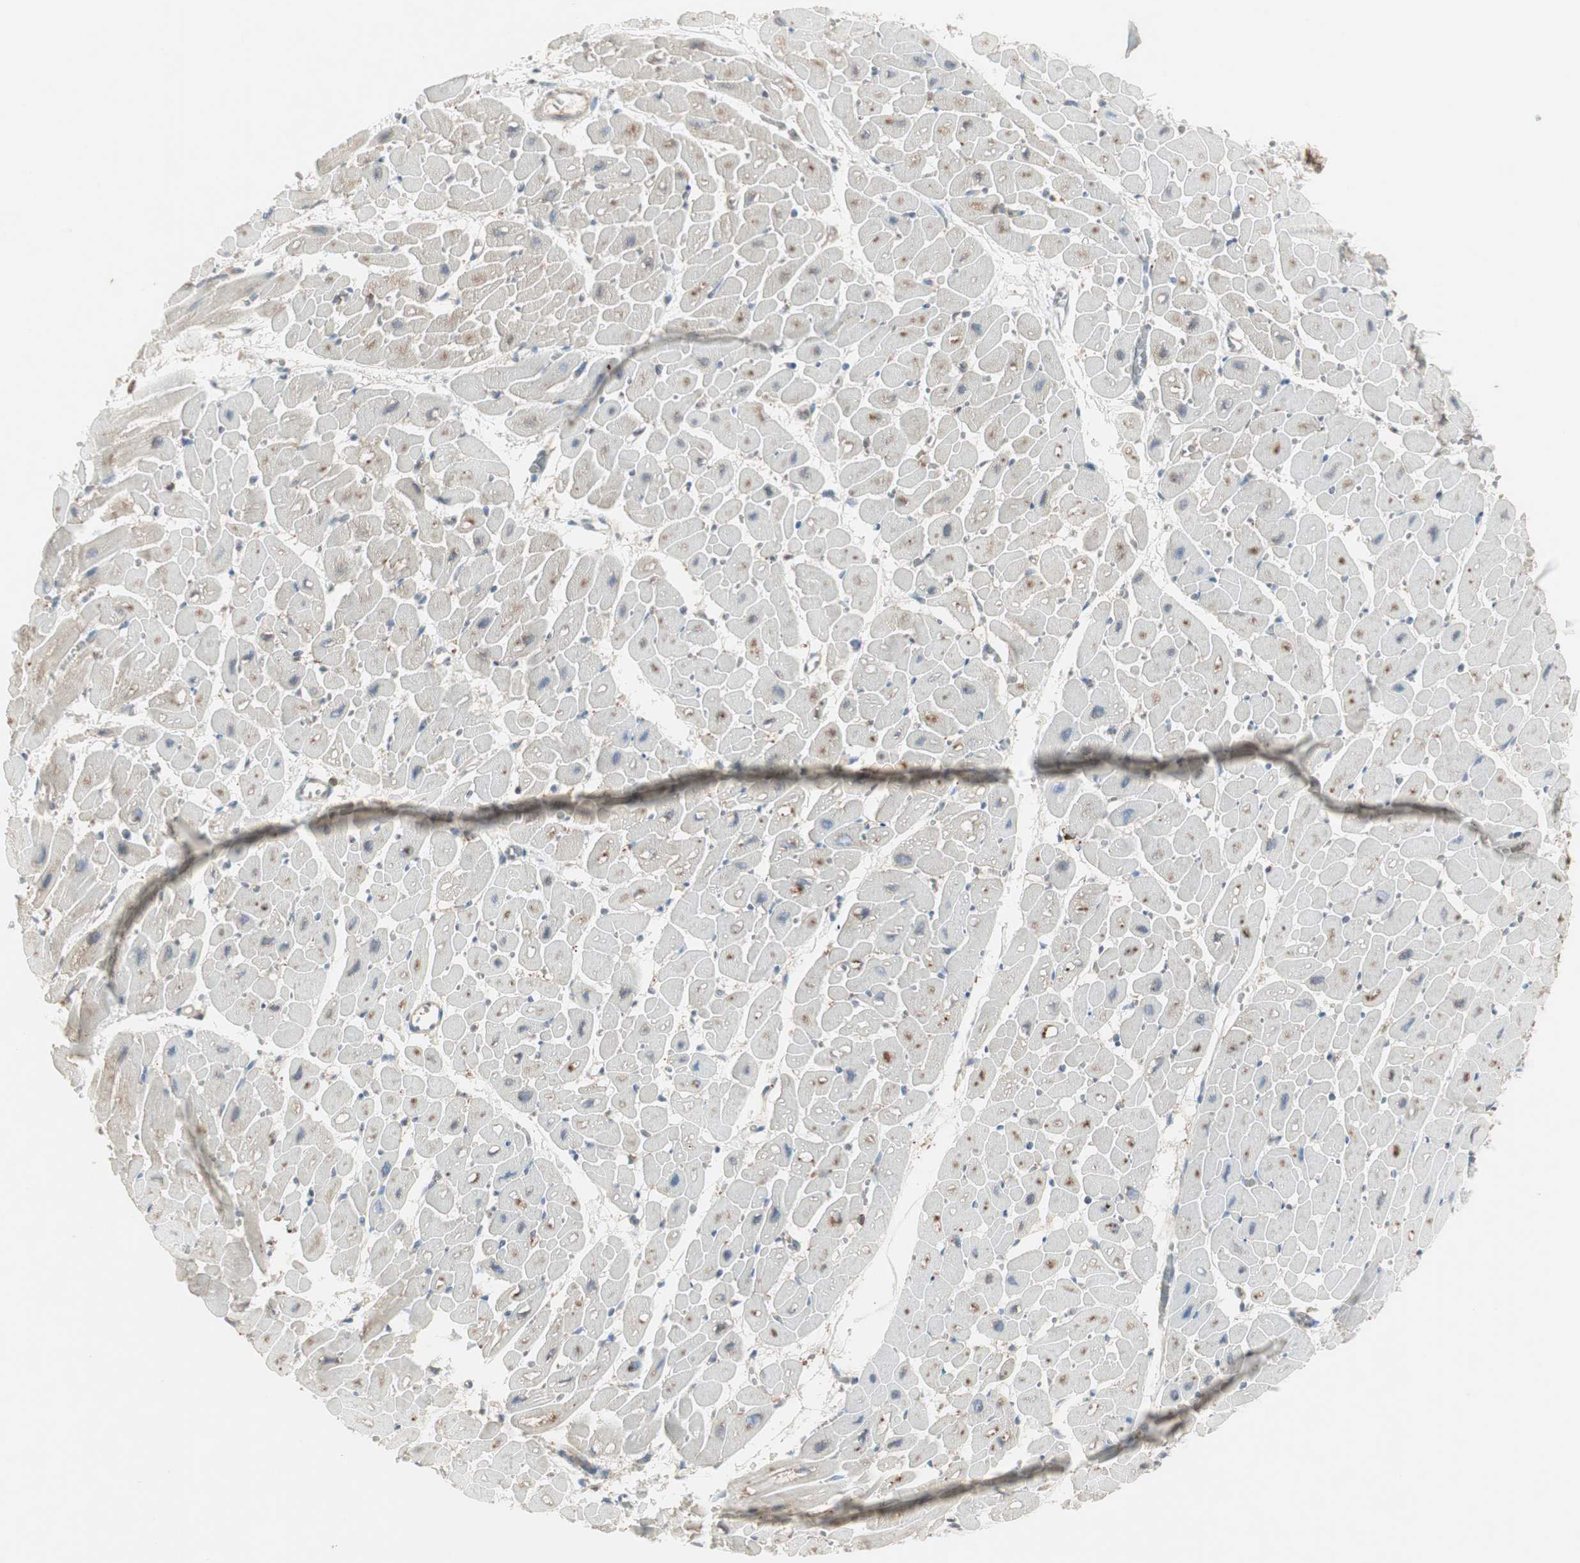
{"staining": {"intensity": "moderate", "quantity": "<25%", "location": "cytoplasmic/membranous"}, "tissue": "heart muscle", "cell_type": "Cardiomyocytes", "image_type": "normal", "snomed": [{"axis": "morphology", "description": "Normal tissue, NOS"}, {"axis": "topography", "description": "Heart"}], "caption": "Moderate cytoplasmic/membranous expression is appreciated in approximately <25% of cardiomyocytes in unremarkable heart muscle. (DAB = brown stain, brightfield microscopy at high magnification).", "gene": "MMP3", "patient": {"sex": "male", "age": 45}}